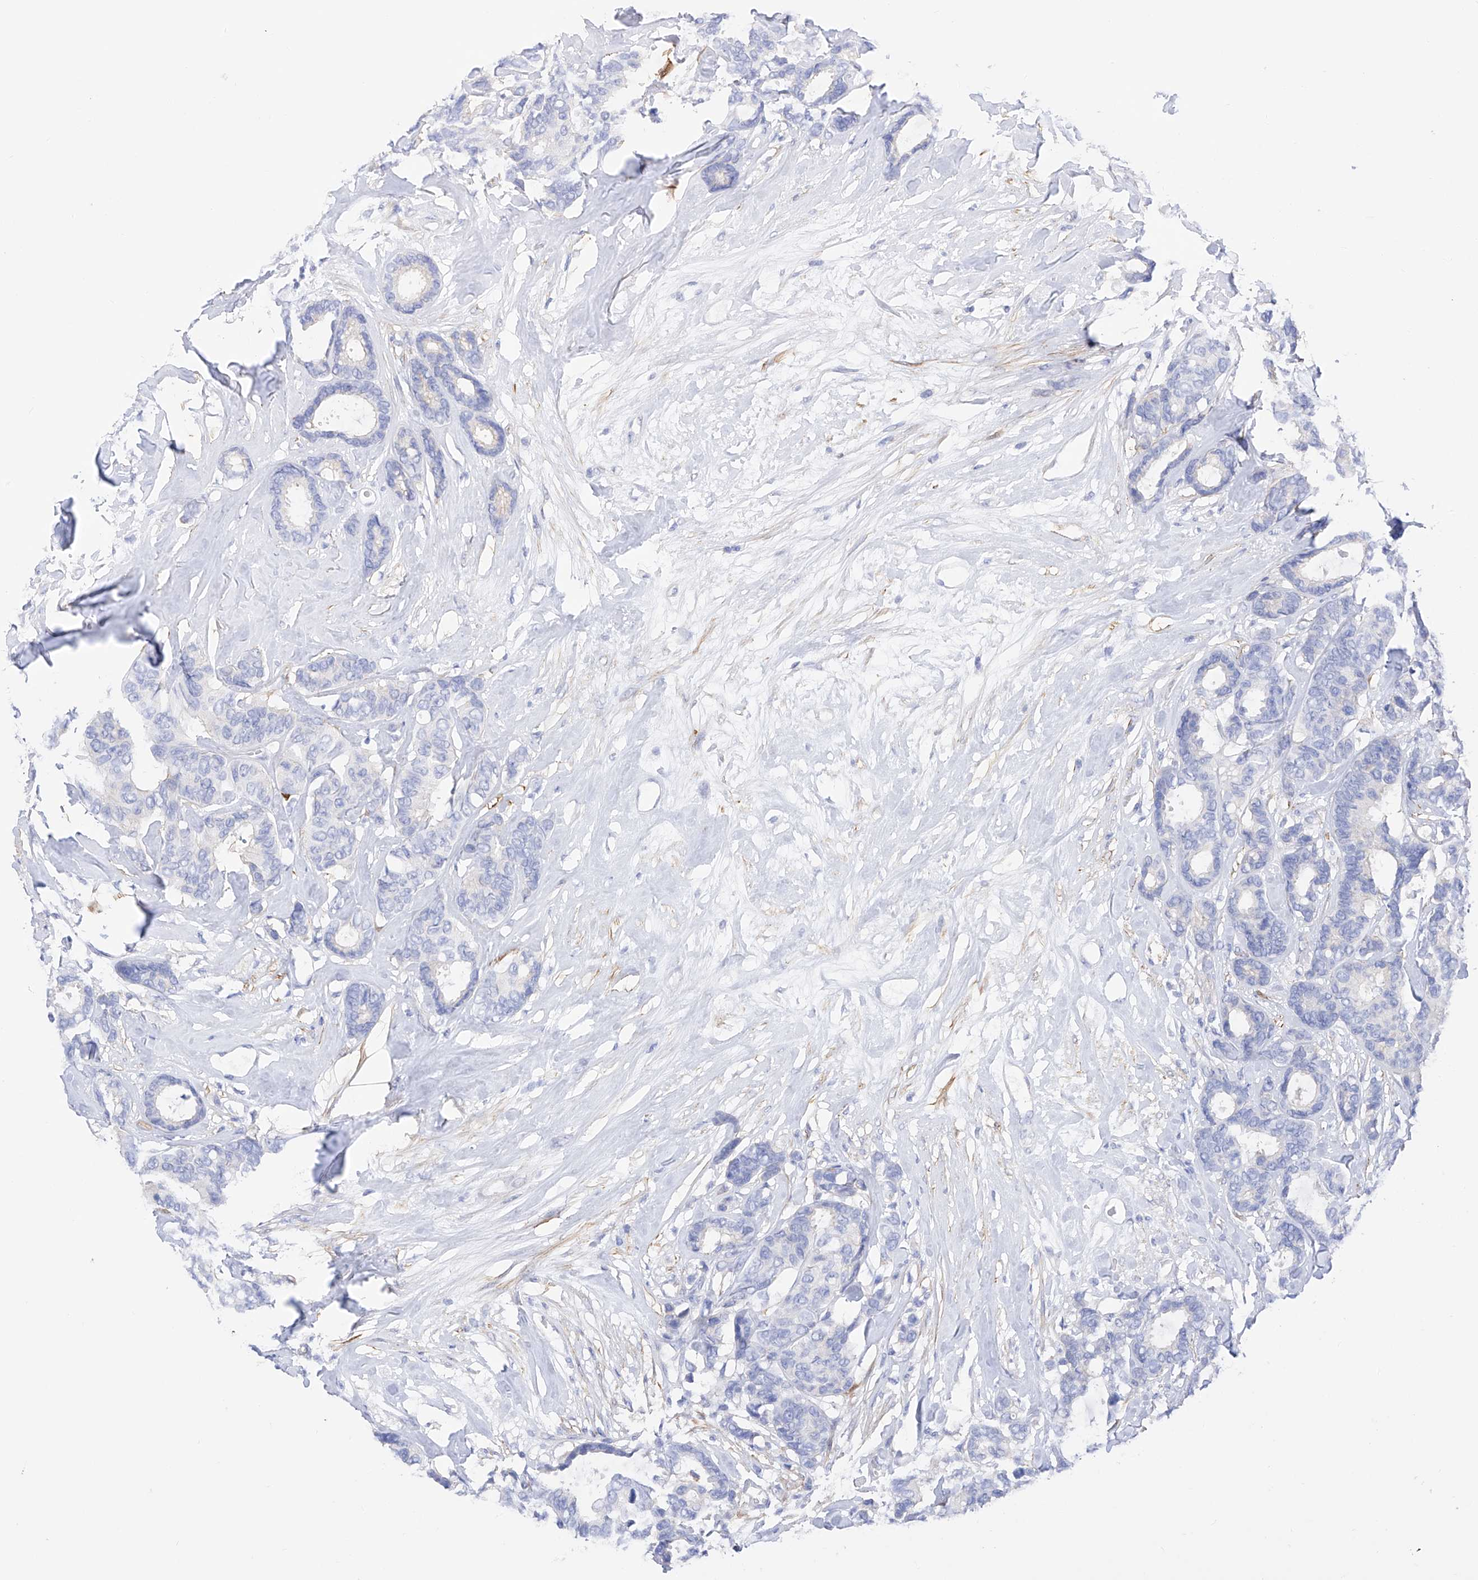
{"staining": {"intensity": "negative", "quantity": "none", "location": "none"}, "tissue": "breast cancer", "cell_type": "Tumor cells", "image_type": "cancer", "snomed": [{"axis": "morphology", "description": "Duct carcinoma"}, {"axis": "topography", "description": "Breast"}], "caption": "IHC of human breast infiltrating ductal carcinoma reveals no expression in tumor cells.", "gene": "TRPC7", "patient": {"sex": "female", "age": 87}}